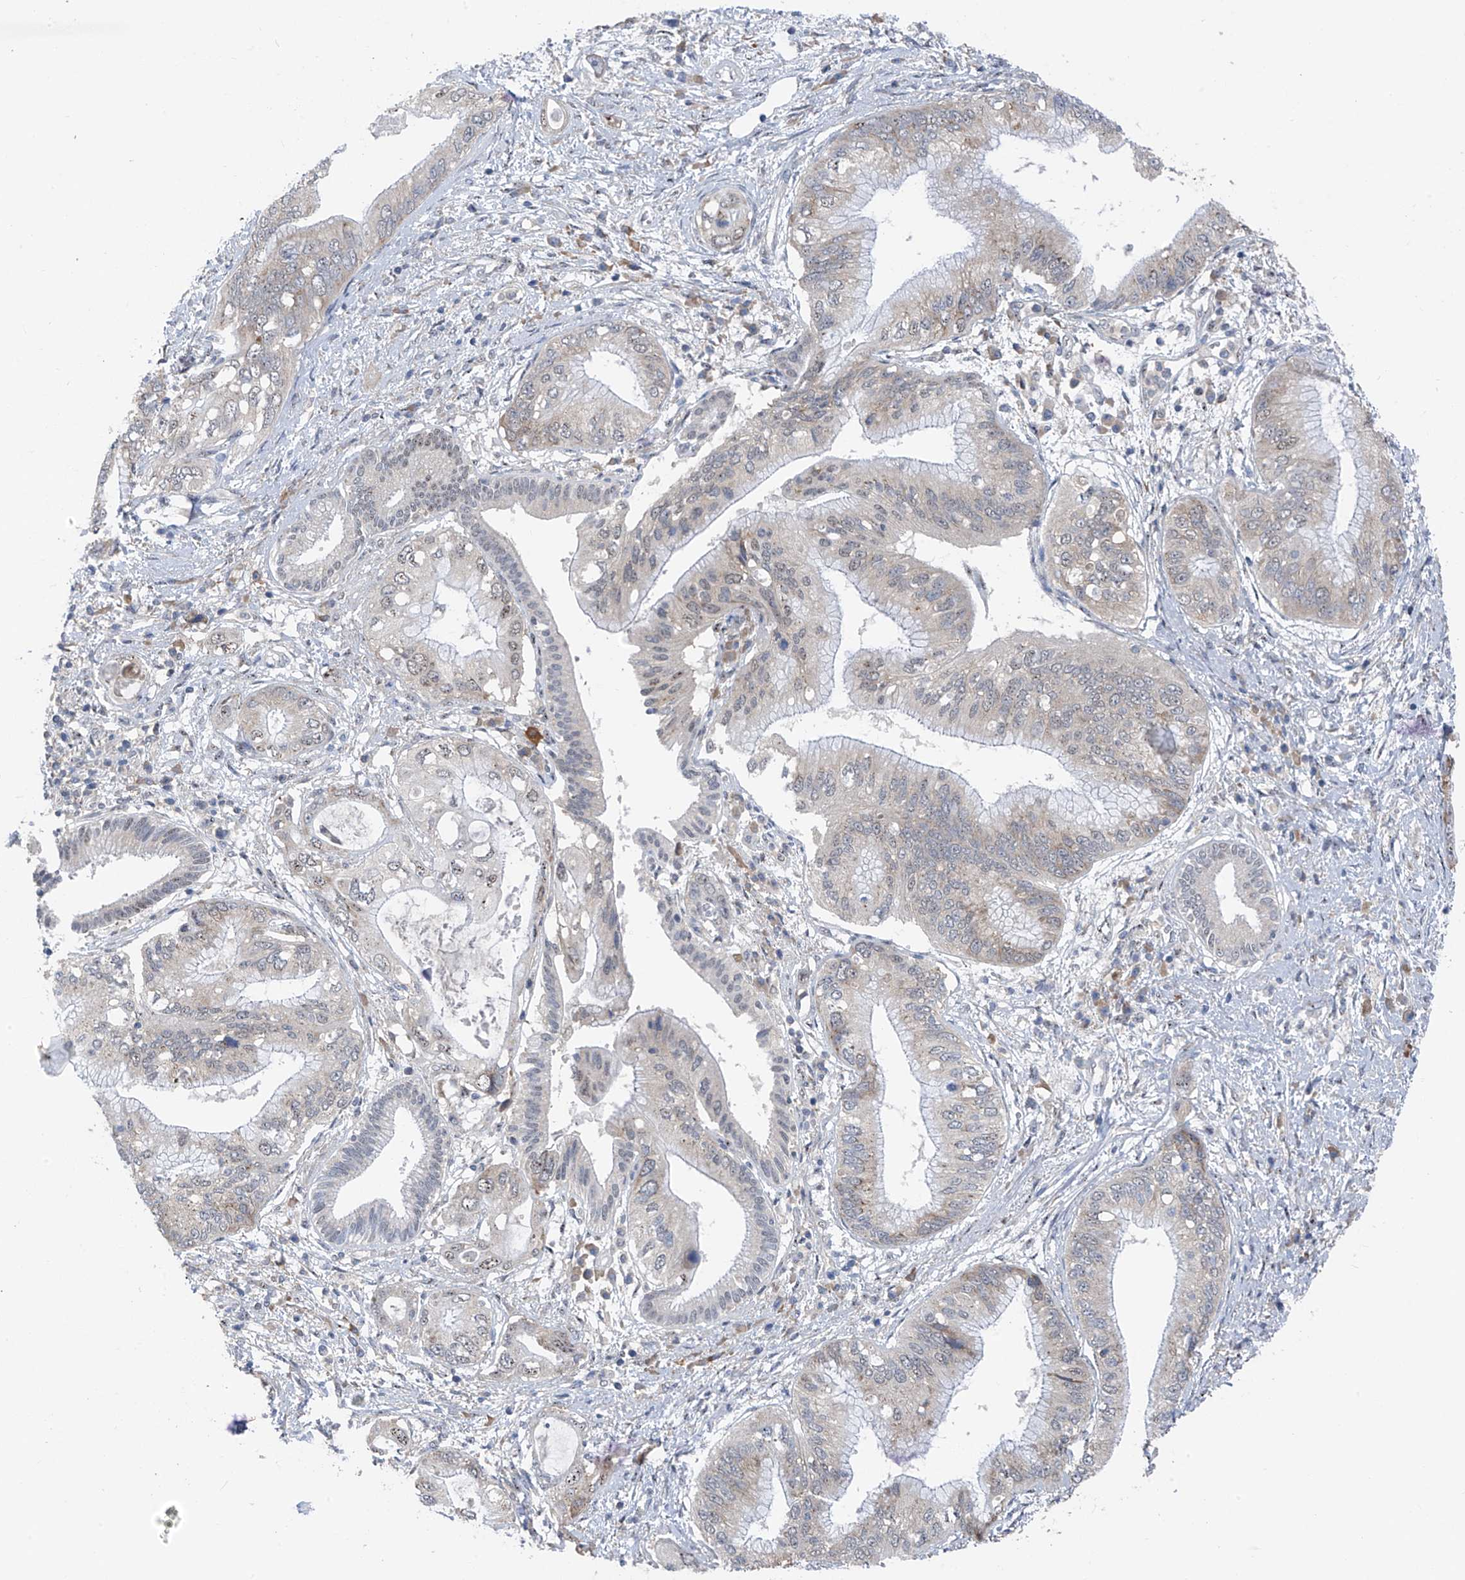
{"staining": {"intensity": "weak", "quantity": "25%-75%", "location": "cytoplasmic/membranous,nuclear"}, "tissue": "pancreatic cancer", "cell_type": "Tumor cells", "image_type": "cancer", "snomed": [{"axis": "morphology", "description": "Inflammation, NOS"}, {"axis": "morphology", "description": "Adenocarcinoma, NOS"}, {"axis": "topography", "description": "Pancreas"}], "caption": "Weak cytoplasmic/membranous and nuclear staining is identified in approximately 25%-75% of tumor cells in pancreatic adenocarcinoma. Nuclei are stained in blue.", "gene": "RPL4", "patient": {"sex": "female", "age": 56}}